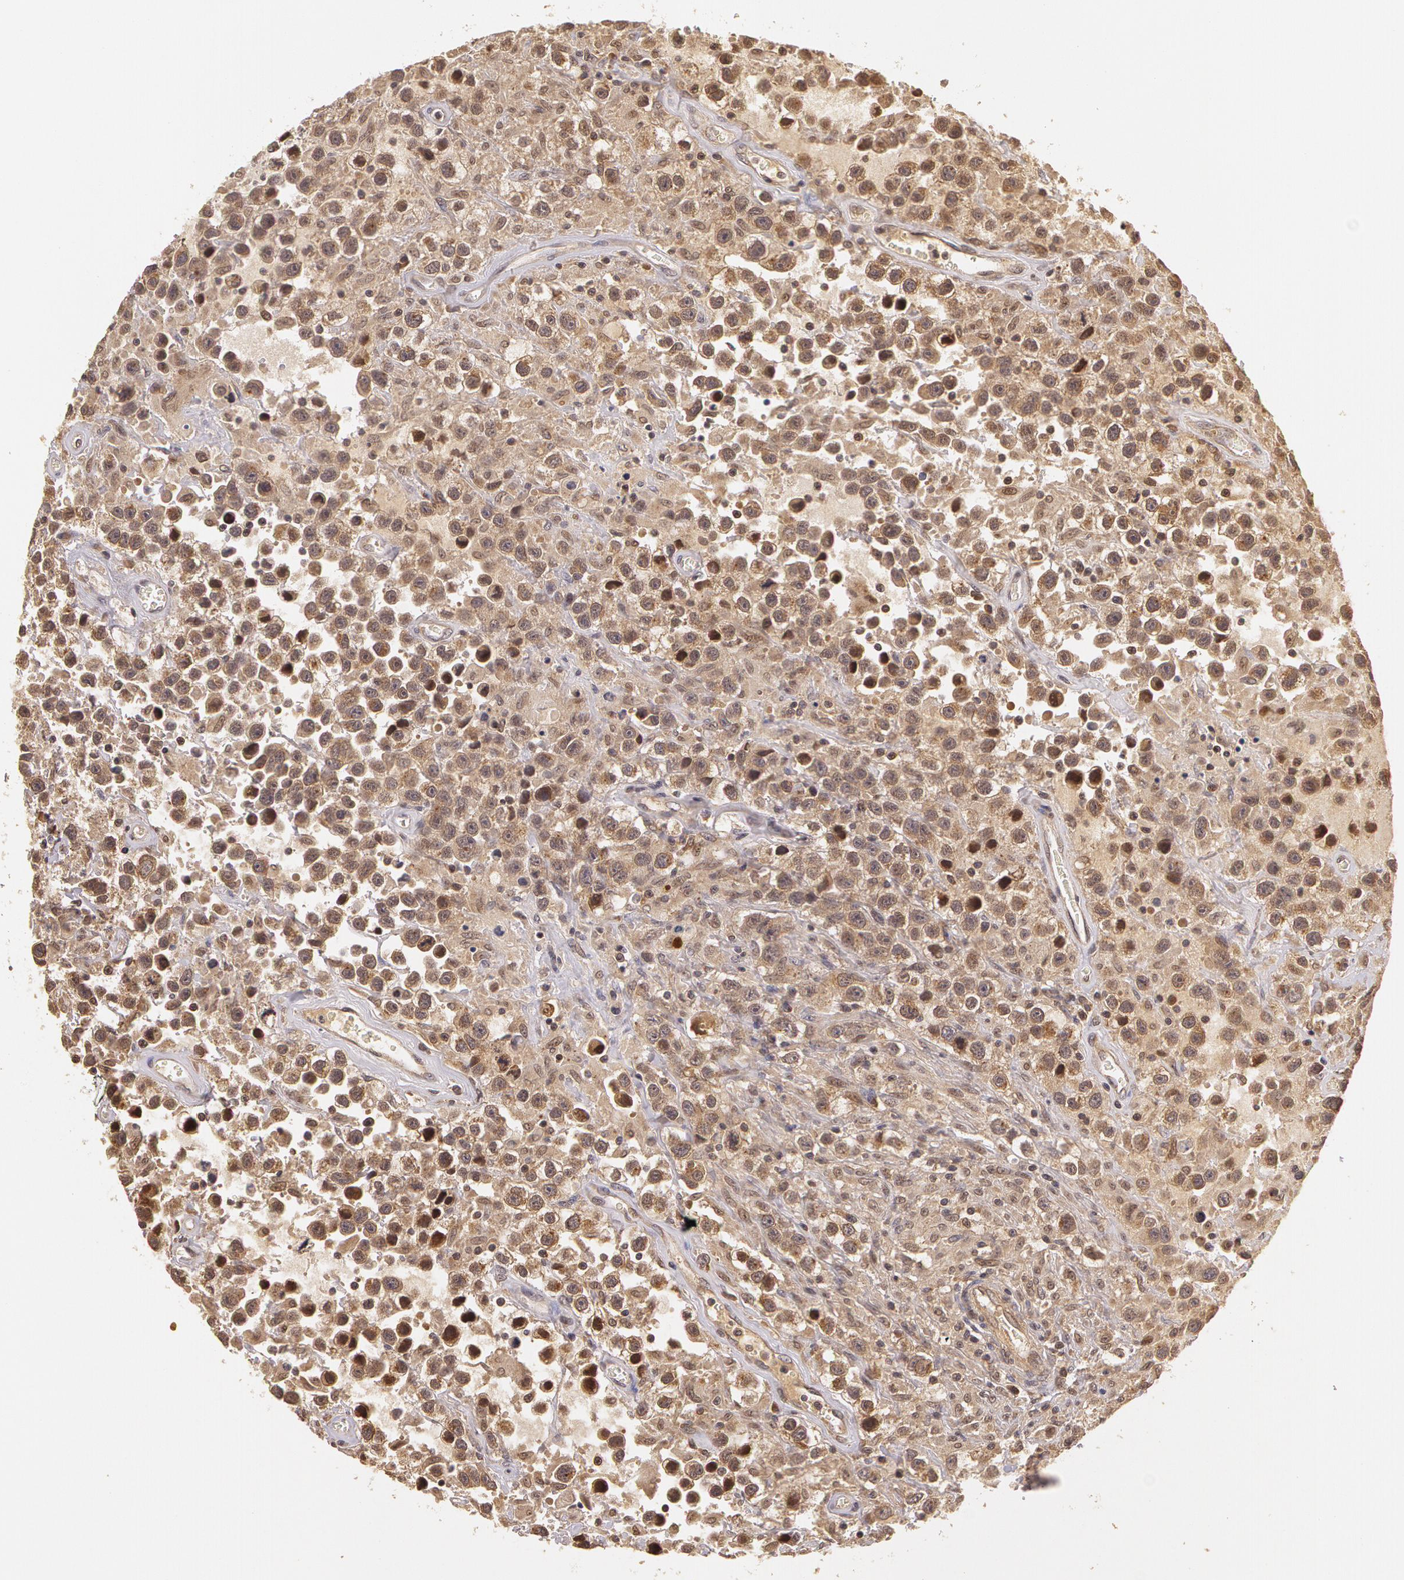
{"staining": {"intensity": "moderate", "quantity": ">75%", "location": "cytoplasmic/membranous"}, "tissue": "testis cancer", "cell_type": "Tumor cells", "image_type": "cancer", "snomed": [{"axis": "morphology", "description": "Seminoma, NOS"}, {"axis": "topography", "description": "Testis"}], "caption": "Moderate cytoplasmic/membranous expression for a protein is identified in about >75% of tumor cells of testis seminoma using immunohistochemistry (IHC).", "gene": "ASCC2", "patient": {"sex": "male", "age": 43}}